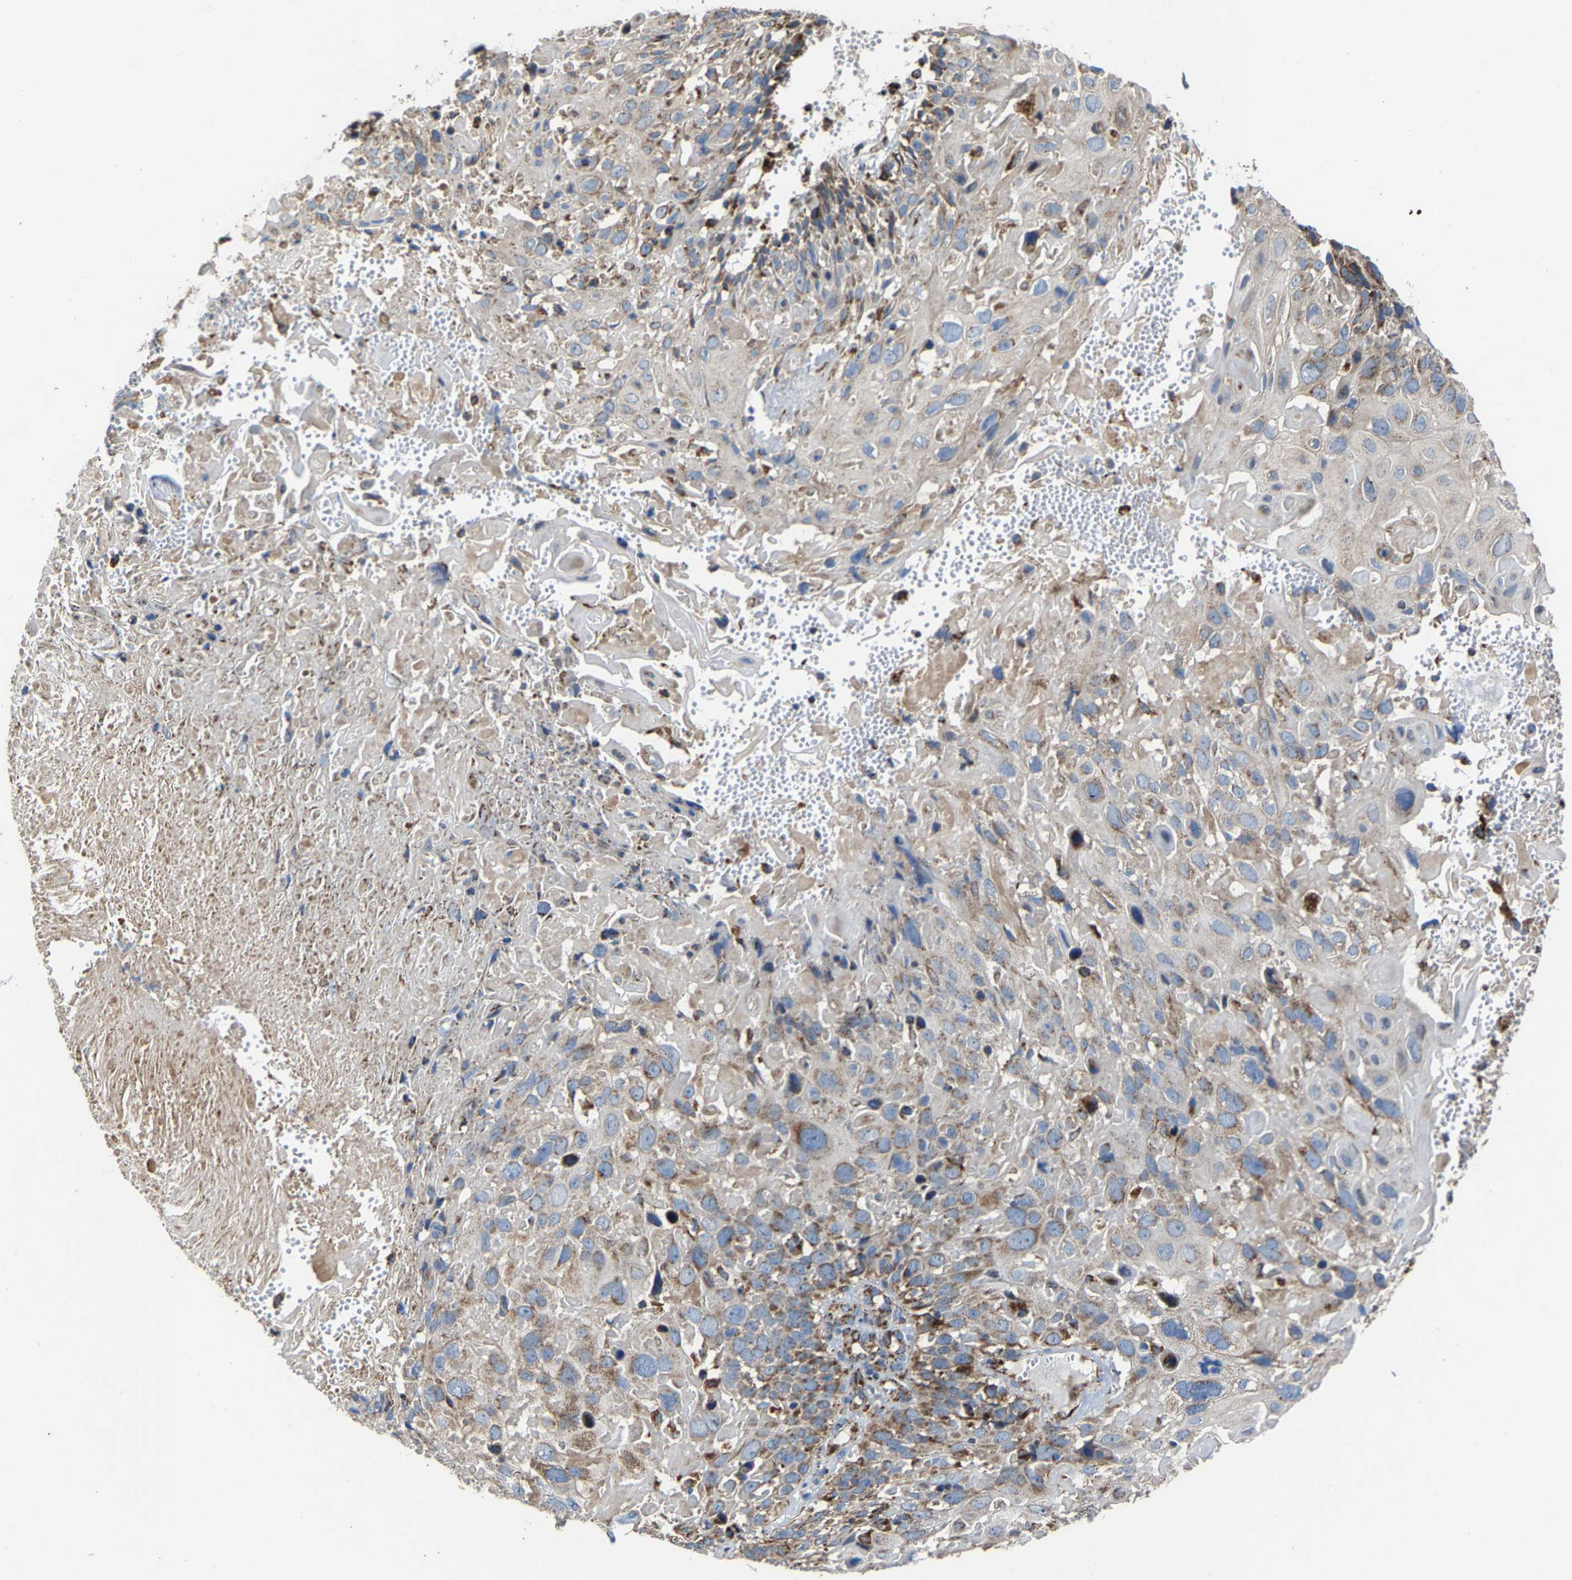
{"staining": {"intensity": "moderate", "quantity": "<25%", "location": "cytoplasmic/membranous"}, "tissue": "cervical cancer", "cell_type": "Tumor cells", "image_type": "cancer", "snomed": [{"axis": "morphology", "description": "Squamous cell carcinoma, NOS"}, {"axis": "topography", "description": "Cervix"}], "caption": "Cervical cancer (squamous cell carcinoma) tissue reveals moderate cytoplasmic/membranous expression in approximately <25% of tumor cells (DAB (3,3'-diaminobenzidine) = brown stain, brightfield microscopy at high magnification).", "gene": "NDUFV3", "patient": {"sex": "female", "age": 74}}